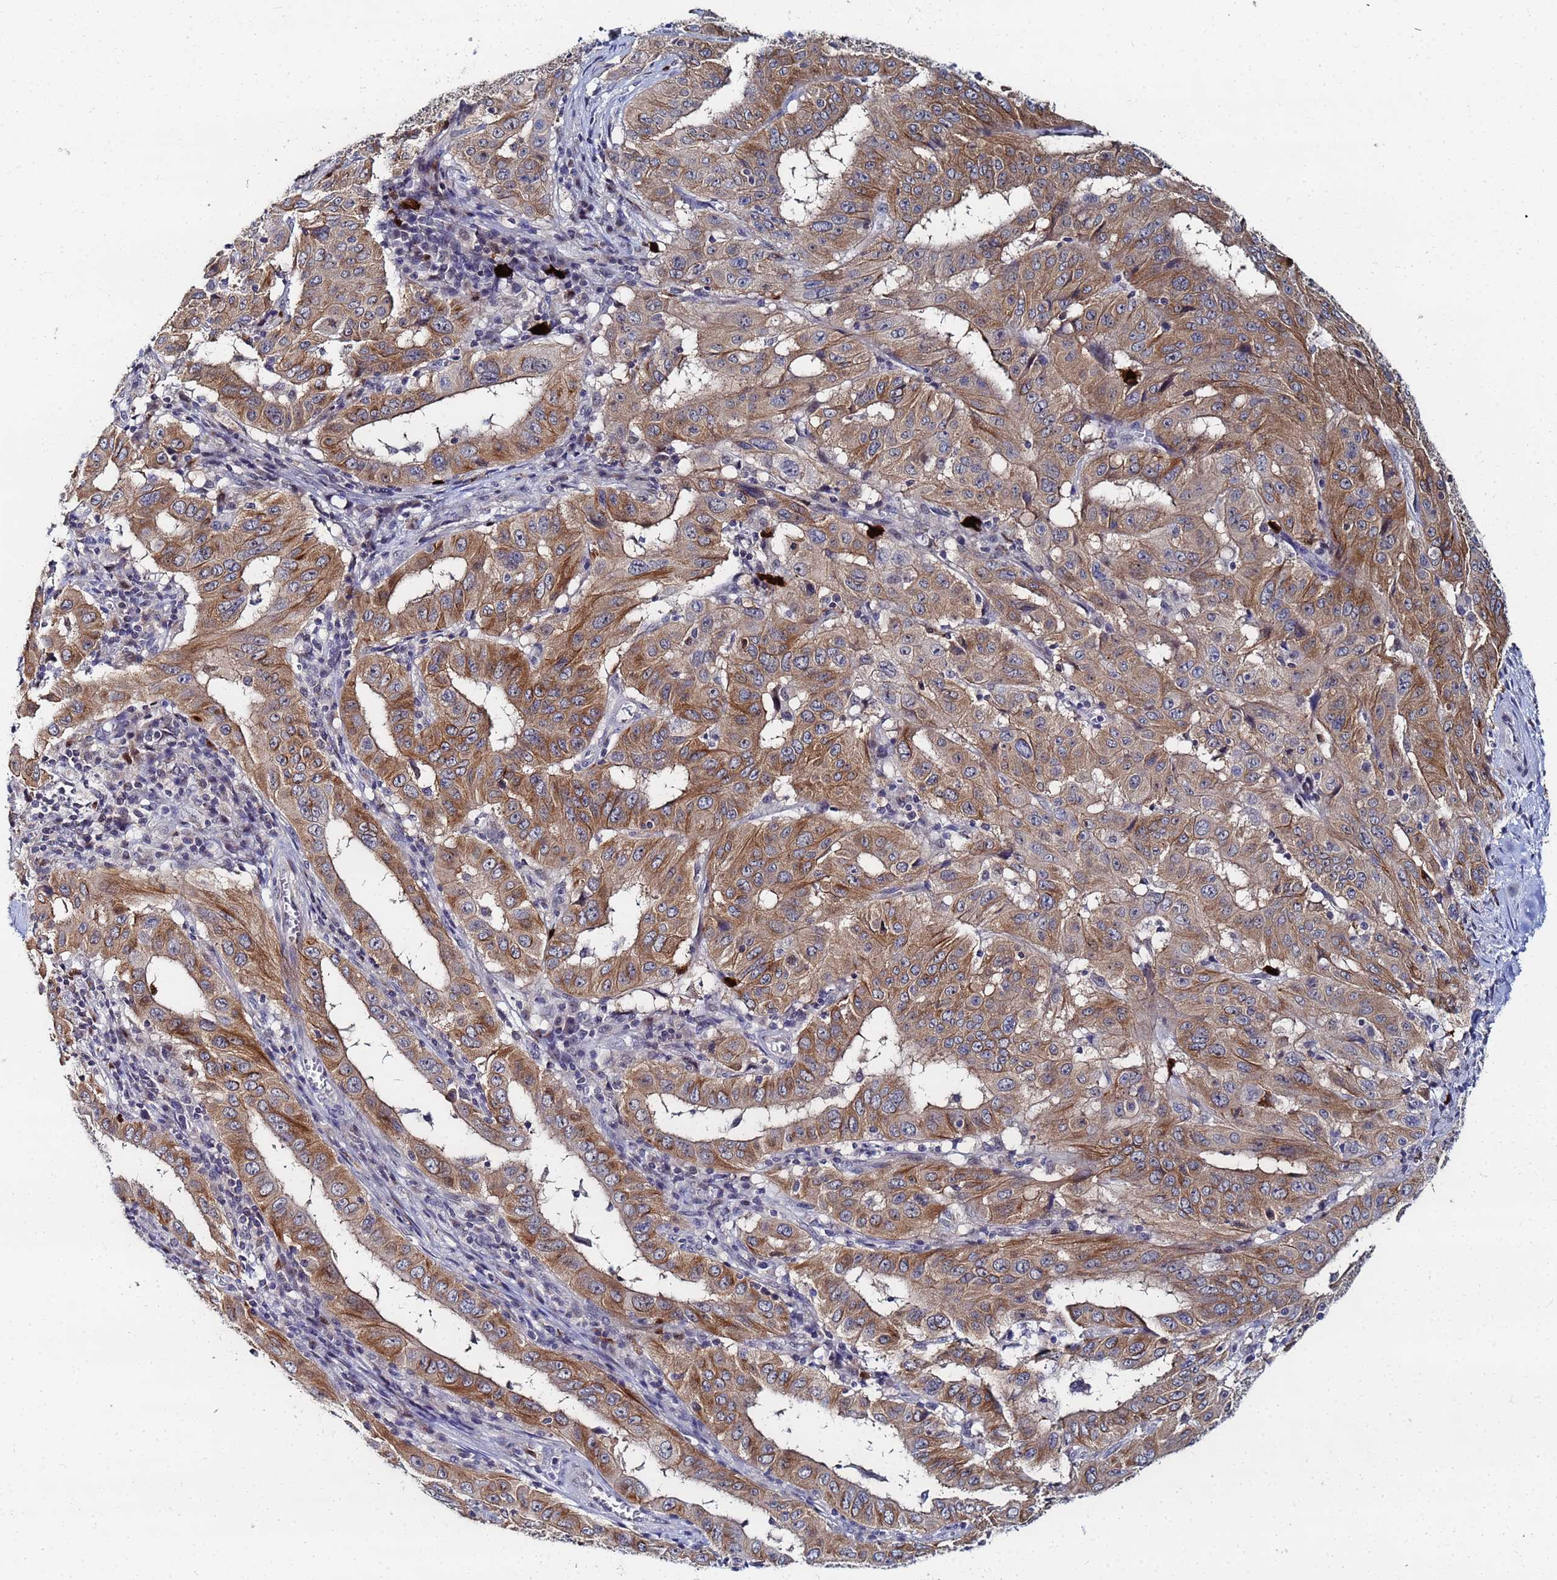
{"staining": {"intensity": "moderate", "quantity": ">75%", "location": "cytoplasmic/membranous"}, "tissue": "pancreatic cancer", "cell_type": "Tumor cells", "image_type": "cancer", "snomed": [{"axis": "morphology", "description": "Adenocarcinoma, NOS"}, {"axis": "topography", "description": "Pancreas"}], "caption": "Human pancreatic cancer (adenocarcinoma) stained with a brown dye displays moderate cytoplasmic/membranous positive staining in about >75% of tumor cells.", "gene": "MTCL1", "patient": {"sex": "male", "age": 63}}